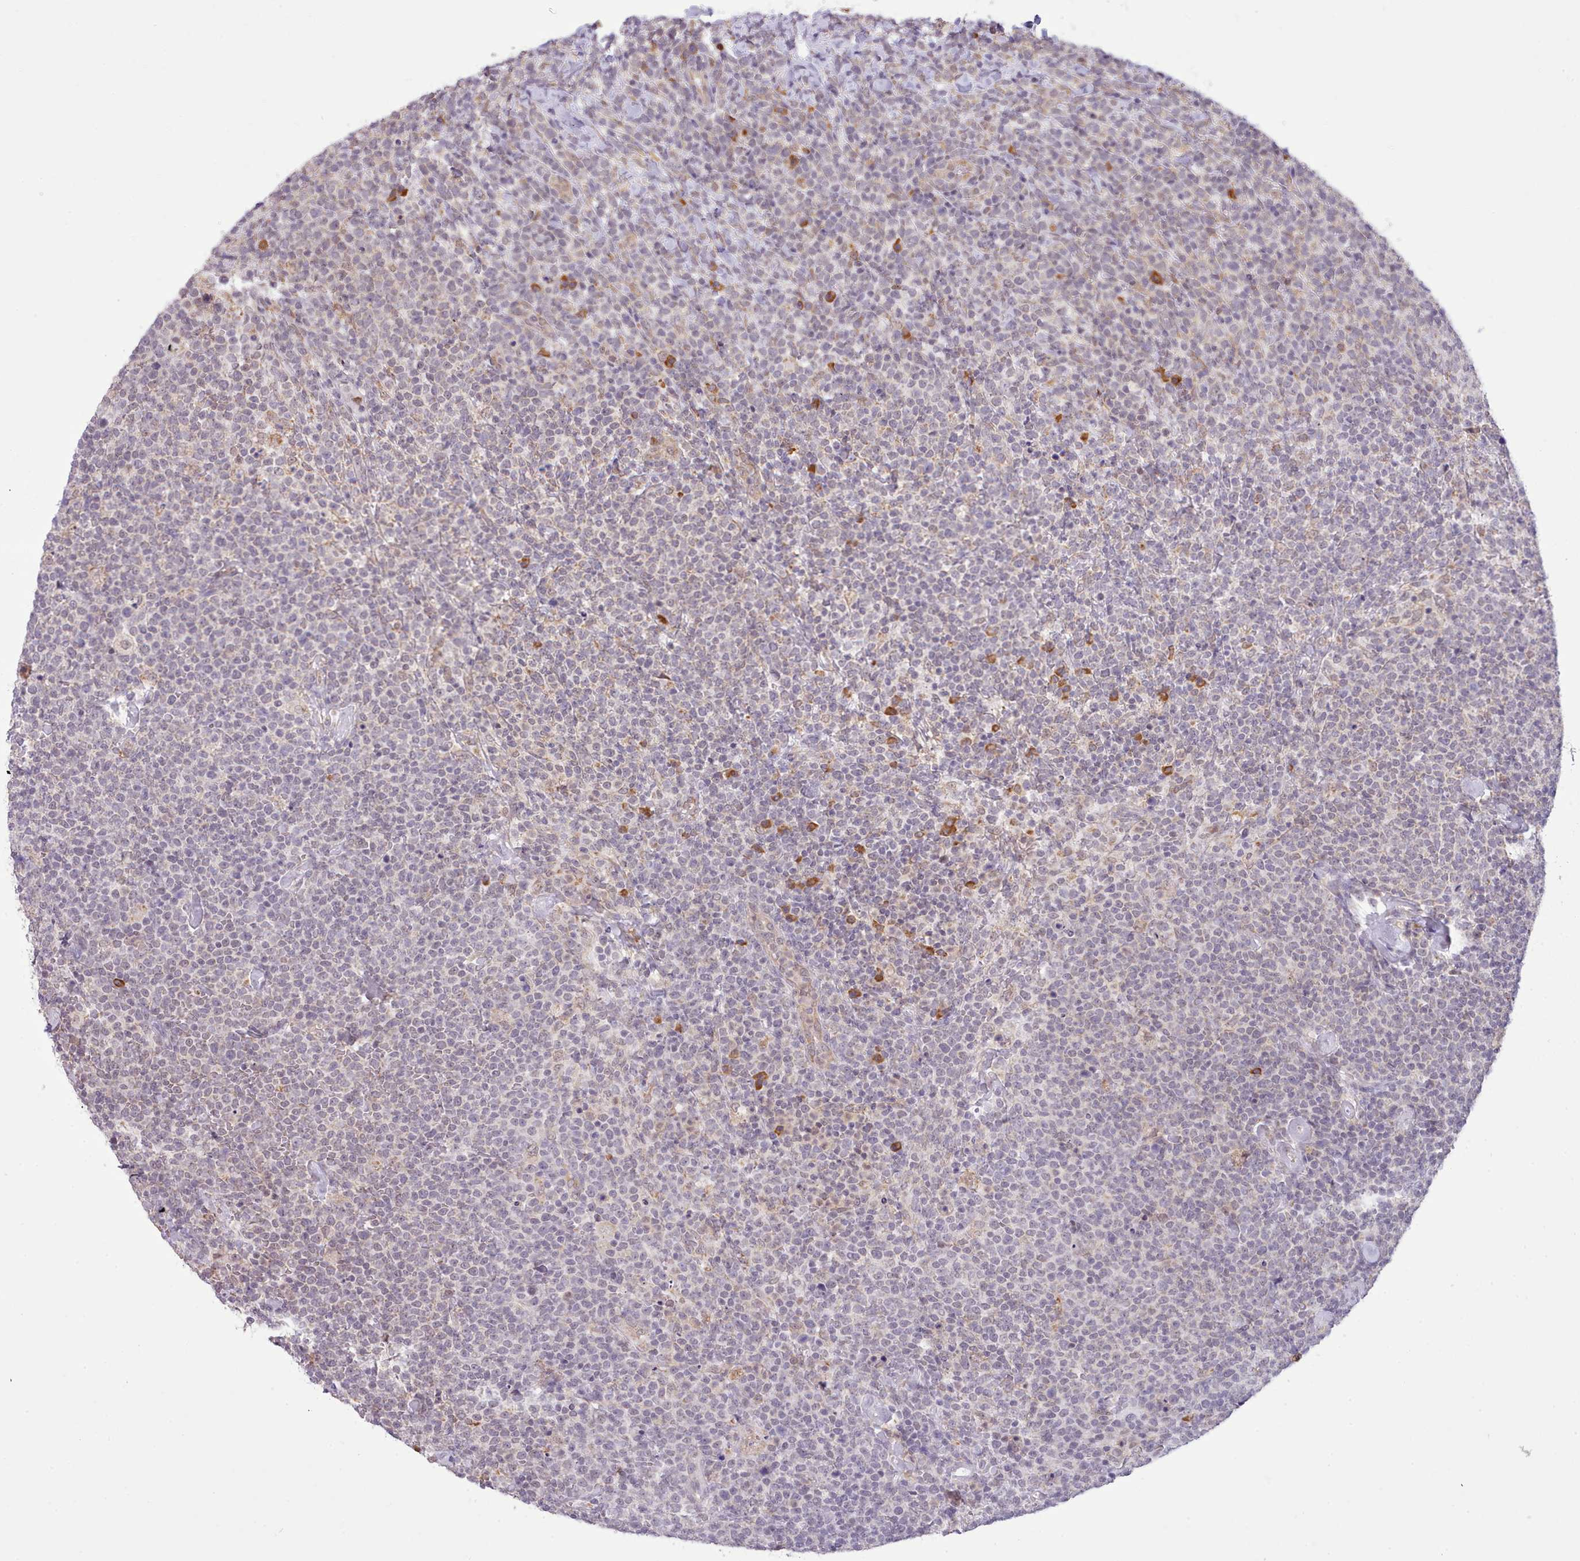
{"staining": {"intensity": "negative", "quantity": "none", "location": "none"}, "tissue": "lymphoma", "cell_type": "Tumor cells", "image_type": "cancer", "snomed": [{"axis": "morphology", "description": "Malignant lymphoma, non-Hodgkin's type, High grade"}, {"axis": "topography", "description": "Lymph node"}], "caption": "This is an IHC histopathology image of malignant lymphoma, non-Hodgkin's type (high-grade). There is no staining in tumor cells.", "gene": "SEC61B", "patient": {"sex": "male", "age": 61}}